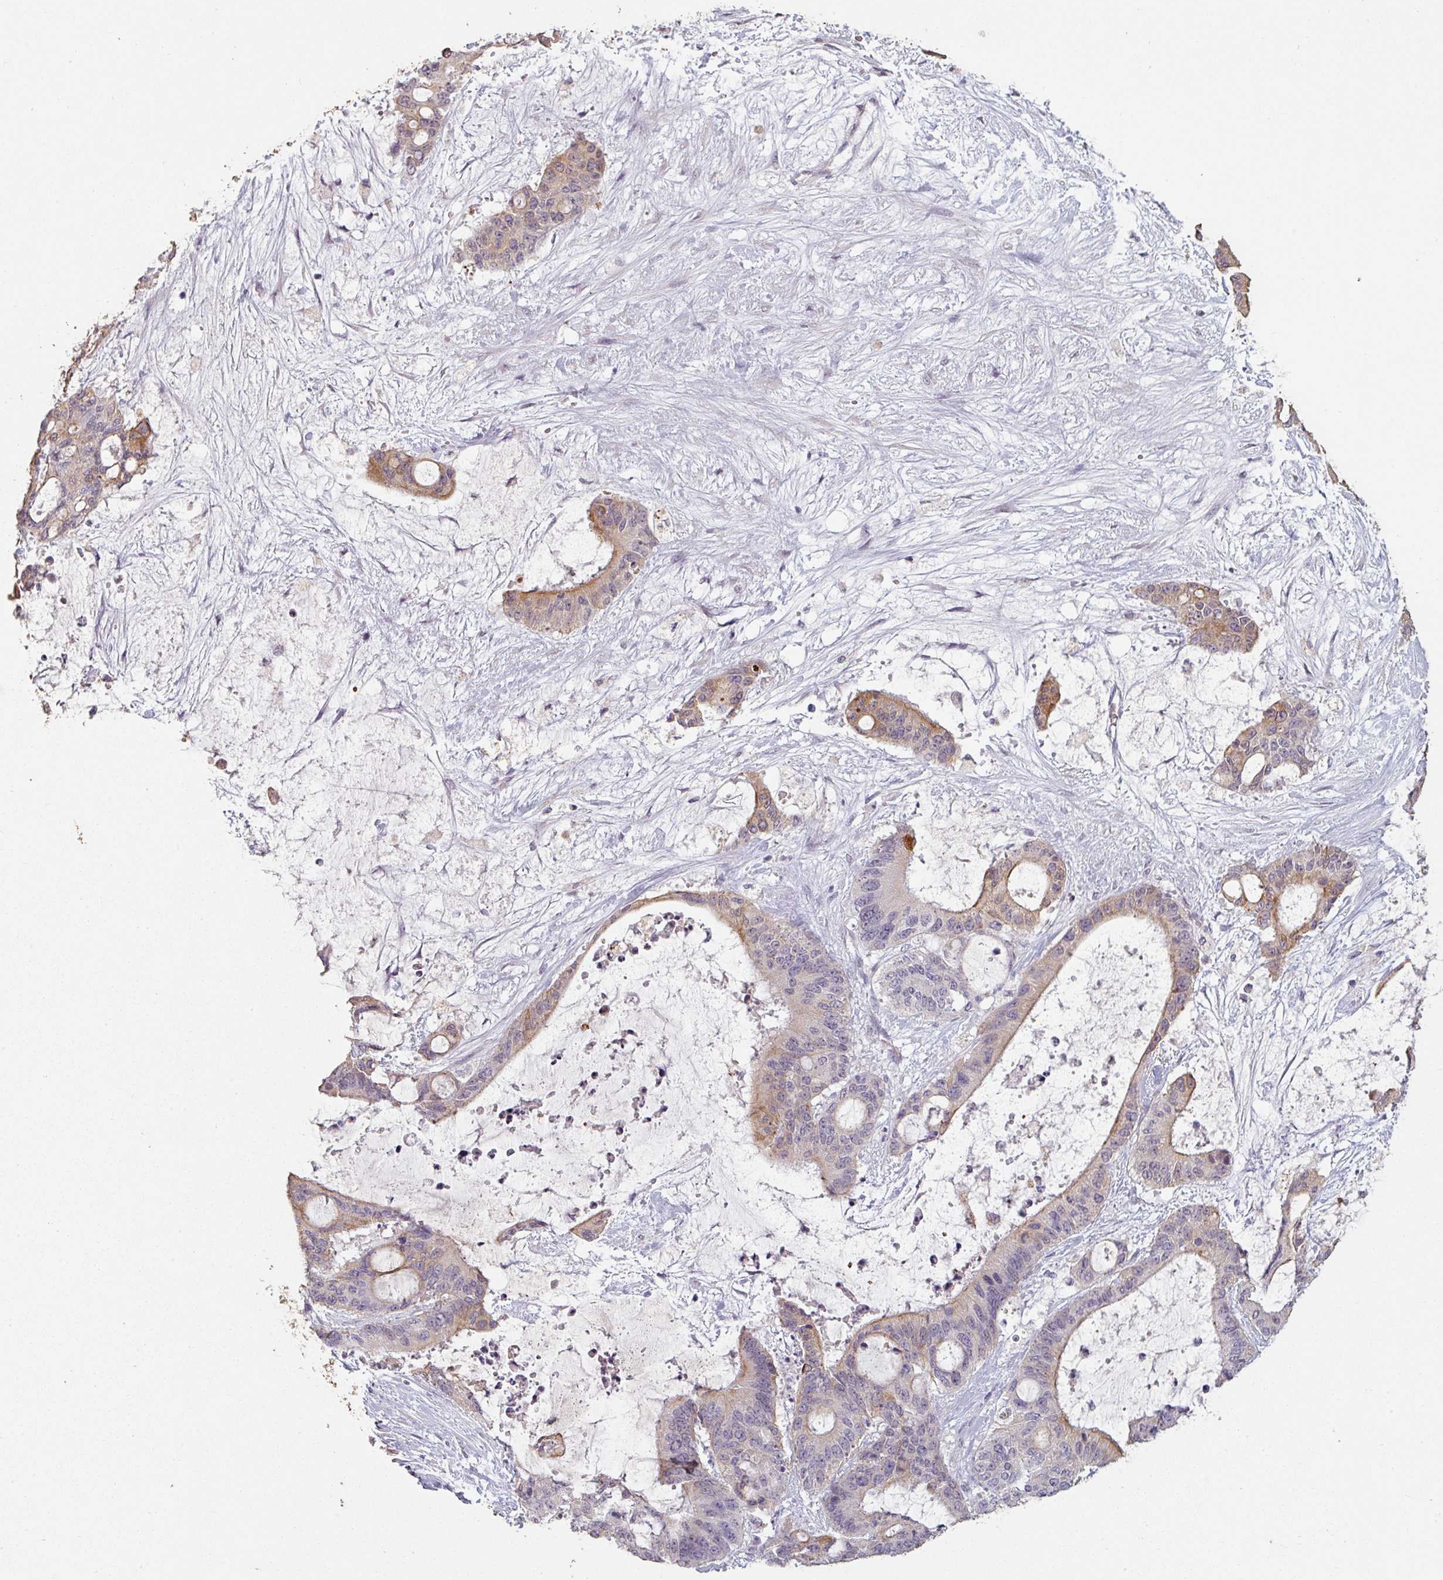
{"staining": {"intensity": "moderate", "quantity": "25%-75%", "location": "cytoplasmic/membranous"}, "tissue": "liver cancer", "cell_type": "Tumor cells", "image_type": "cancer", "snomed": [{"axis": "morphology", "description": "Normal tissue, NOS"}, {"axis": "morphology", "description": "Cholangiocarcinoma"}, {"axis": "topography", "description": "Liver"}, {"axis": "topography", "description": "Peripheral nerve tissue"}], "caption": "Liver cancer was stained to show a protein in brown. There is medium levels of moderate cytoplasmic/membranous expression in about 25%-75% of tumor cells.", "gene": "LYPLA1", "patient": {"sex": "female", "age": 73}}